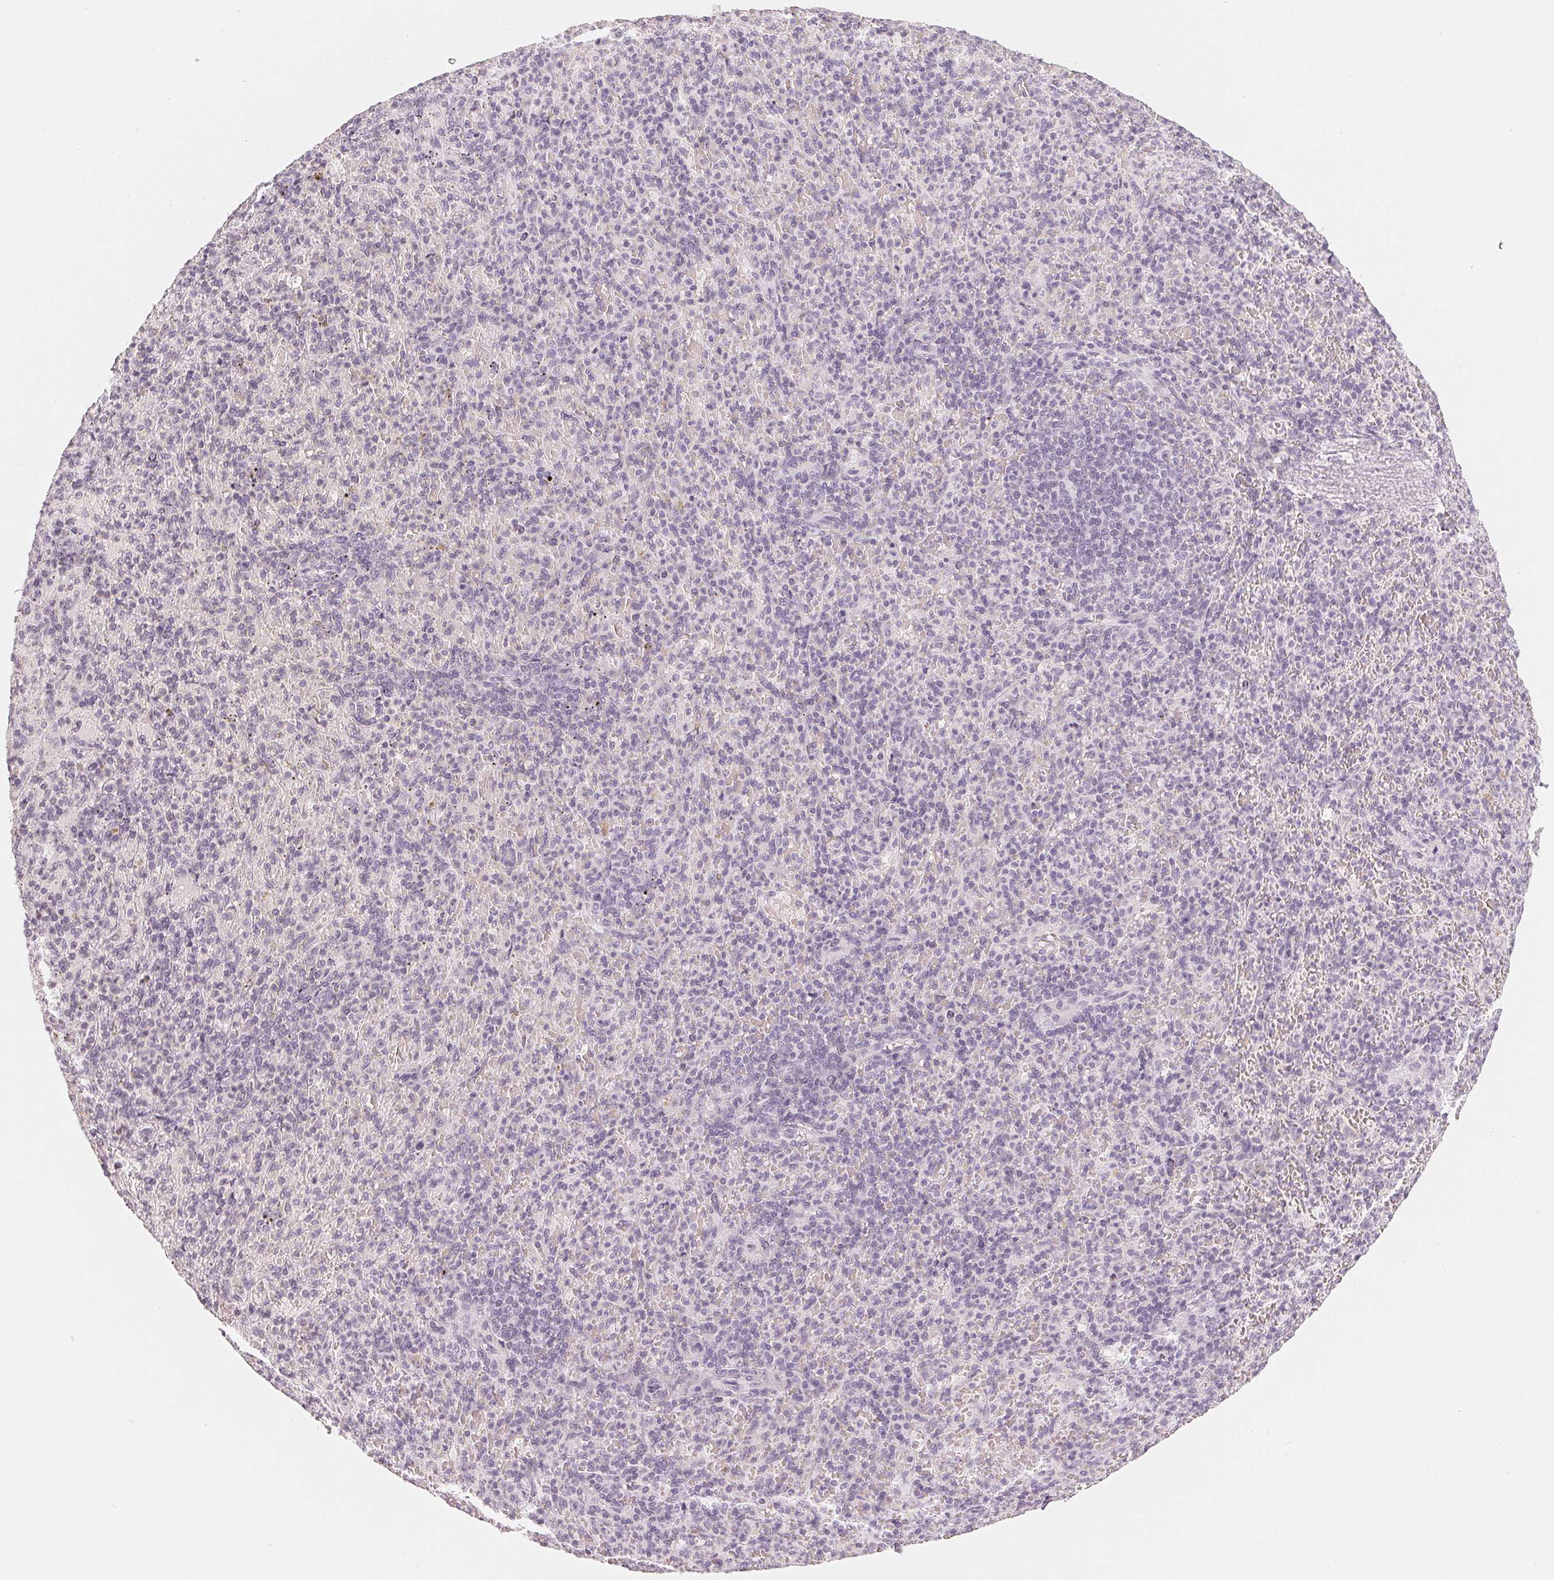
{"staining": {"intensity": "negative", "quantity": "none", "location": "none"}, "tissue": "spleen", "cell_type": "Cells in red pulp", "image_type": "normal", "snomed": [{"axis": "morphology", "description": "Normal tissue, NOS"}, {"axis": "topography", "description": "Spleen"}], "caption": "This photomicrograph is of unremarkable spleen stained with immunohistochemistry to label a protein in brown with the nuclei are counter-stained blue. There is no positivity in cells in red pulp. The staining is performed using DAB brown chromogen with nuclei counter-stained in using hematoxylin.", "gene": "SLC22A8", "patient": {"sex": "female", "age": 74}}